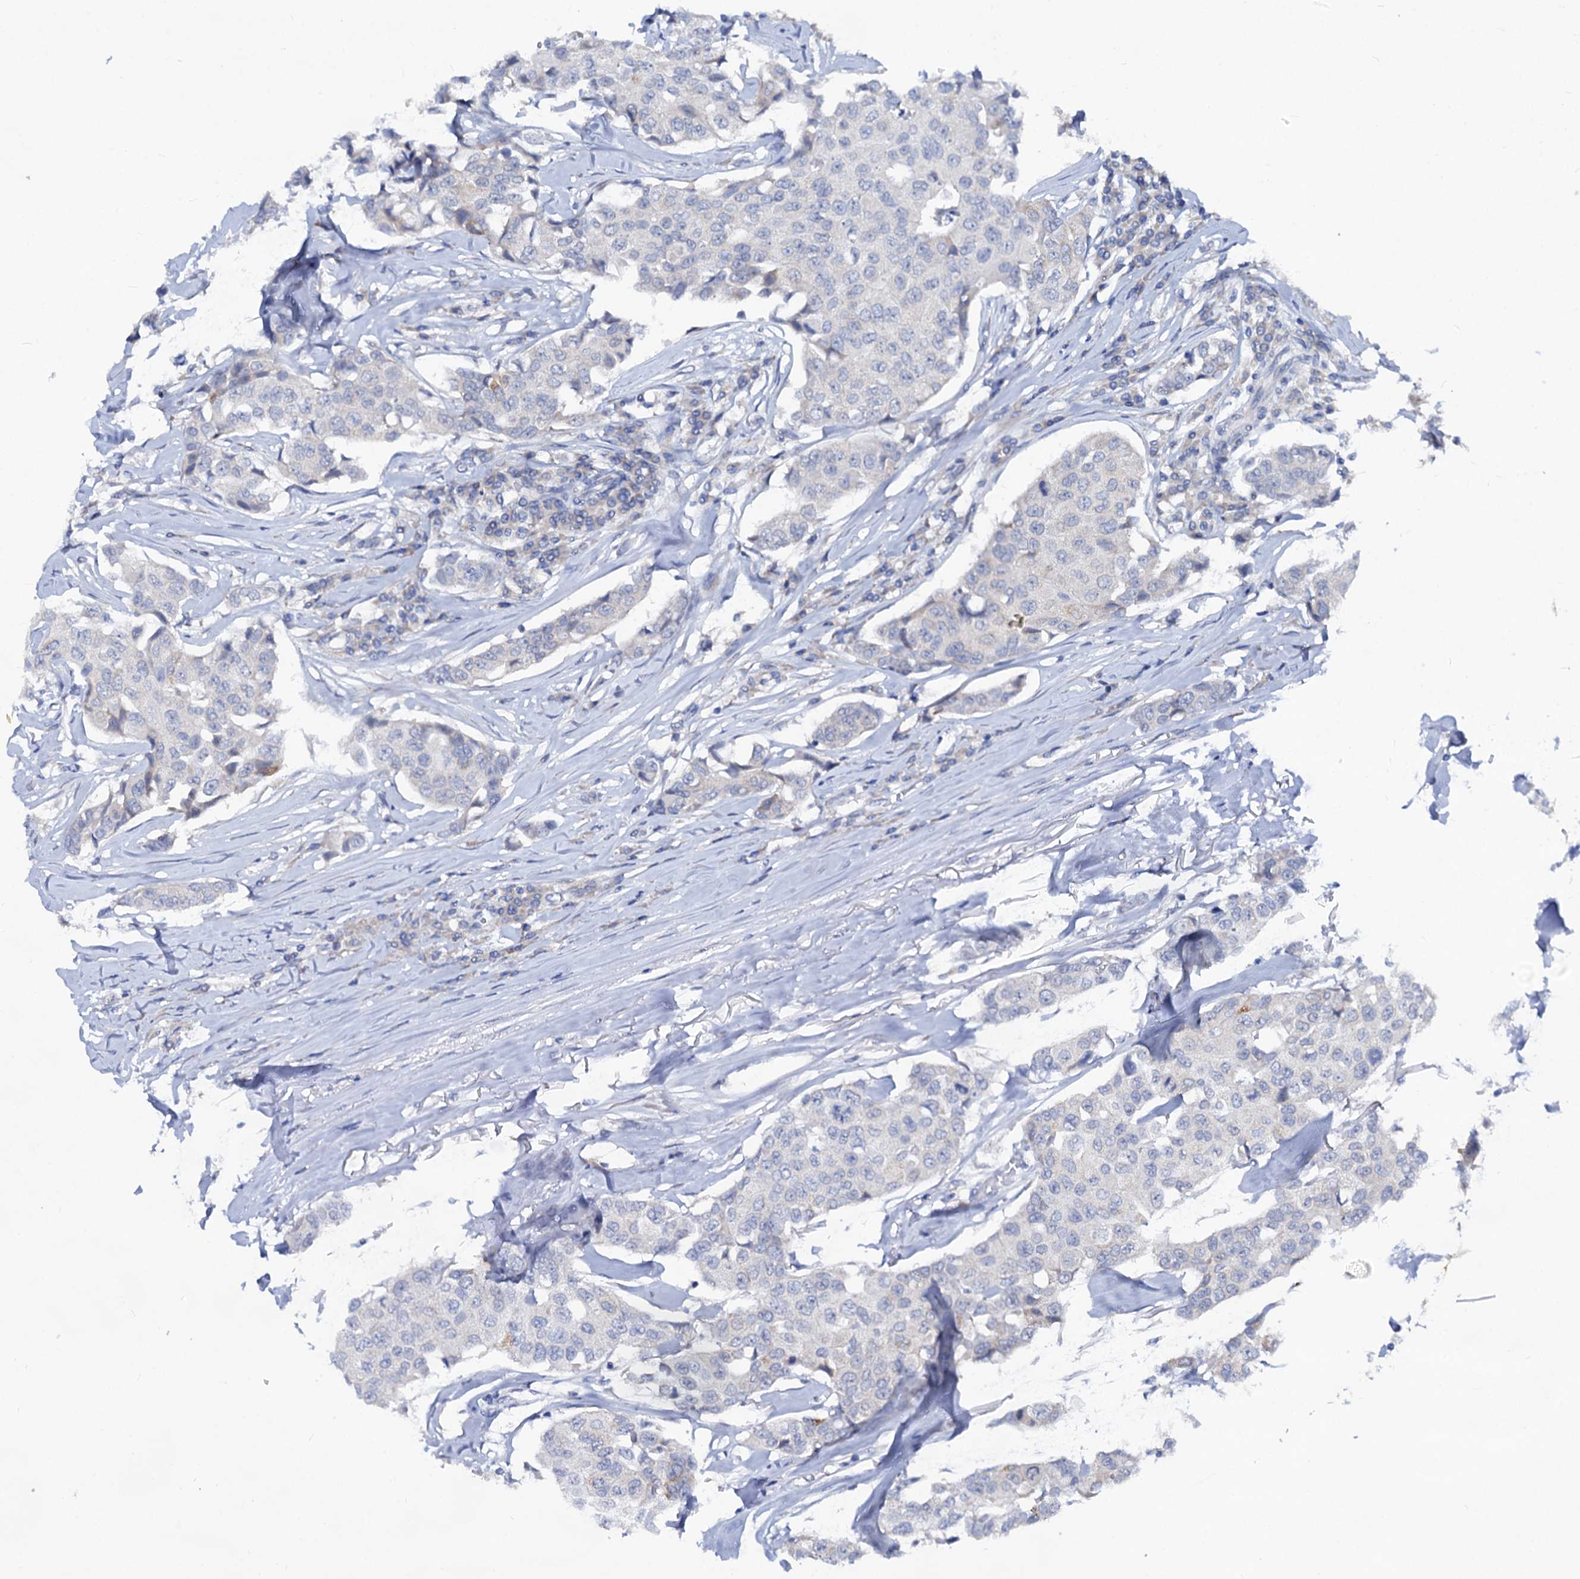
{"staining": {"intensity": "negative", "quantity": "none", "location": "none"}, "tissue": "breast cancer", "cell_type": "Tumor cells", "image_type": "cancer", "snomed": [{"axis": "morphology", "description": "Duct carcinoma"}, {"axis": "topography", "description": "Breast"}], "caption": "Tumor cells are negative for brown protein staining in breast cancer (invasive ductal carcinoma).", "gene": "CAPRIN2", "patient": {"sex": "female", "age": 80}}